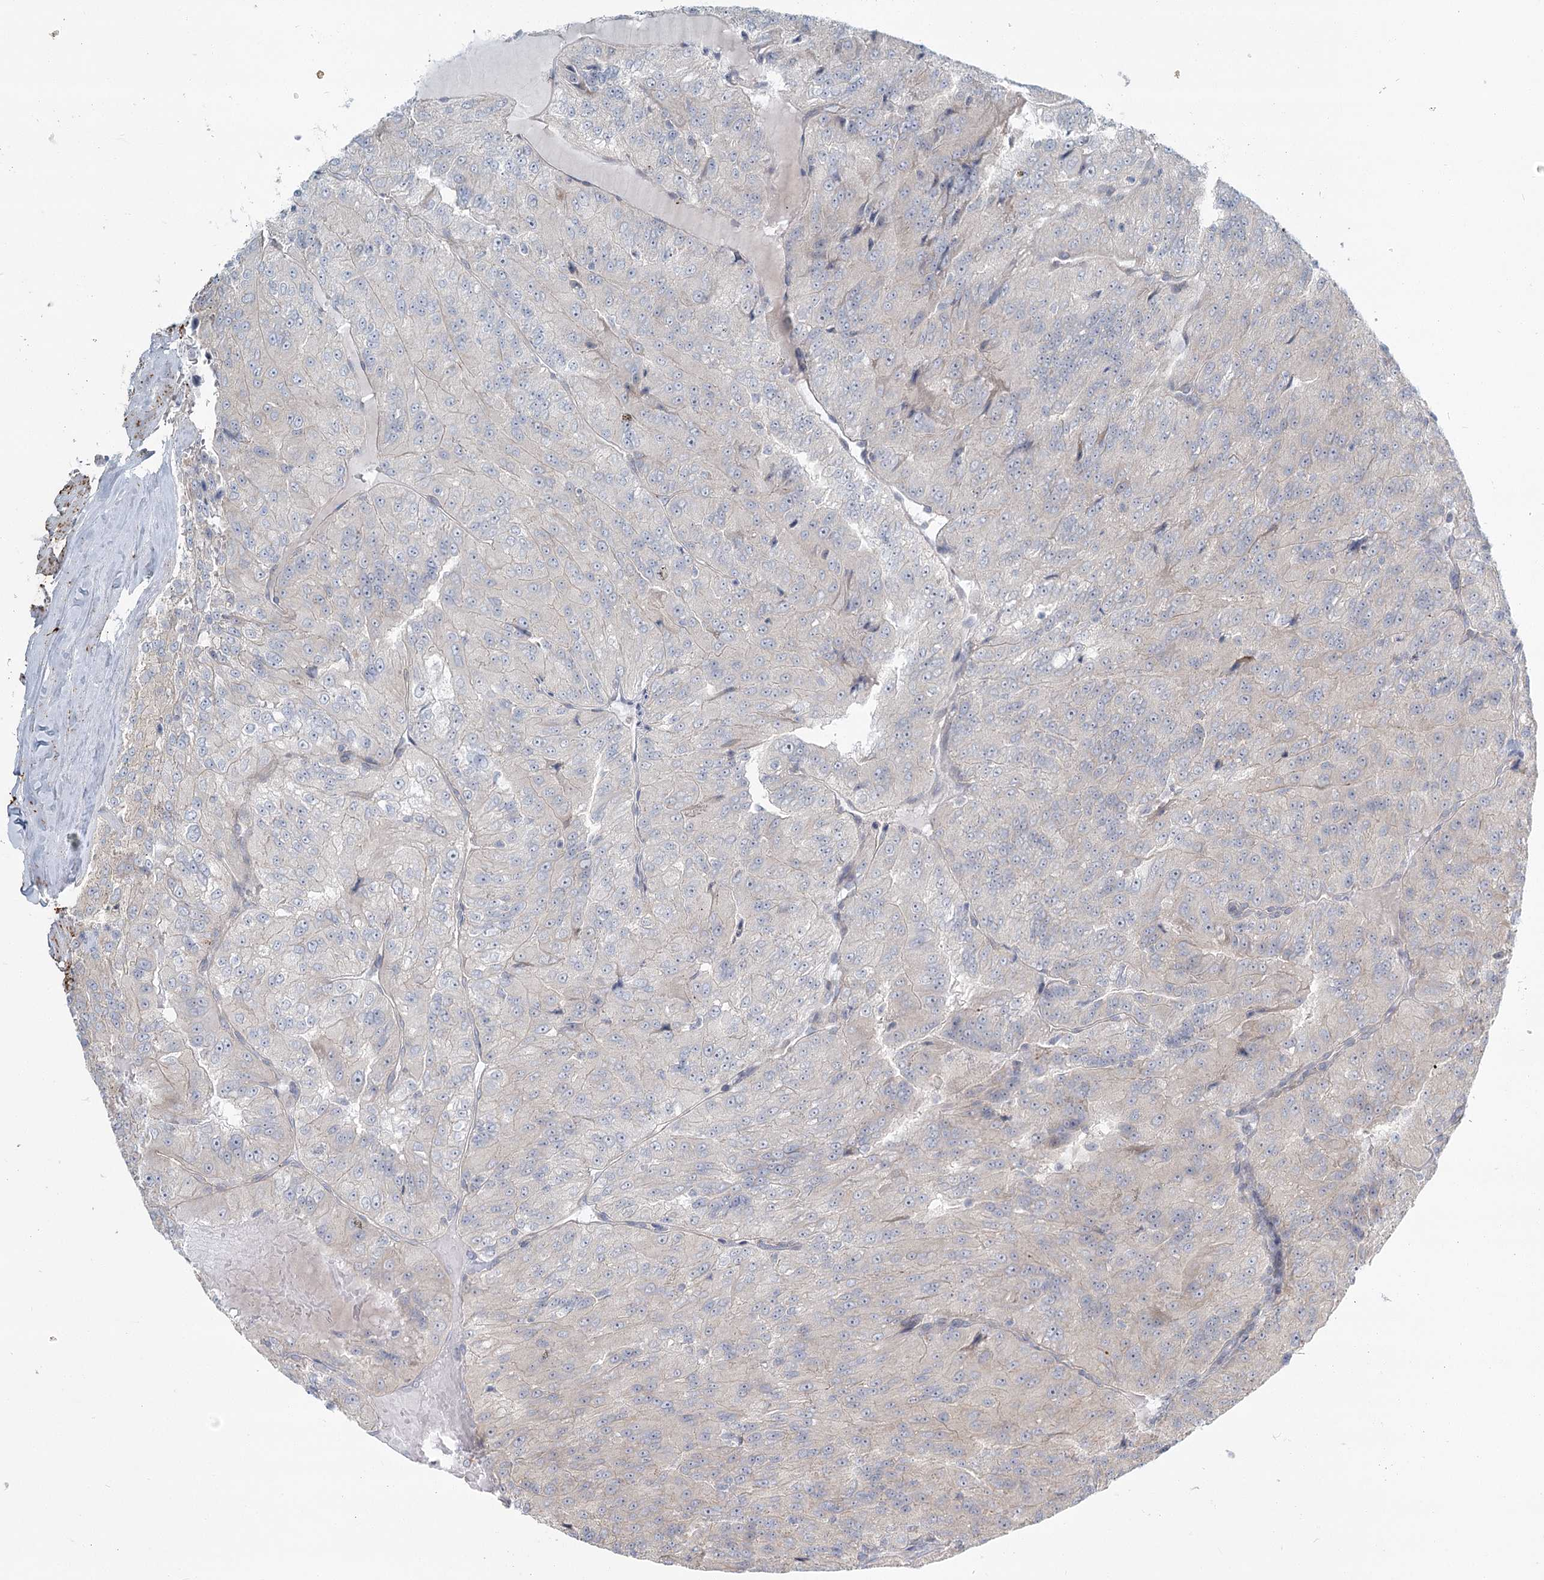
{"staining": {"intensity": "negative", "quantity": "none", "location": "none"}, "tissue": "renal cancer", "cell_type": "Tumor cells", "image_type": "cancer", "snomed": [{"axis": "morphology", "description": "Adenocarcinoma, NOS"}, {"axis": "topography", "description": "Kidney"}], "caption": "The immunohistochemistry photomicrograph has no significant expression in tumor cells of renal cancer (adenocarcinoma) tissue.", "gene": "SPINK13", "patient": {"sex": "female", "age": 63}}